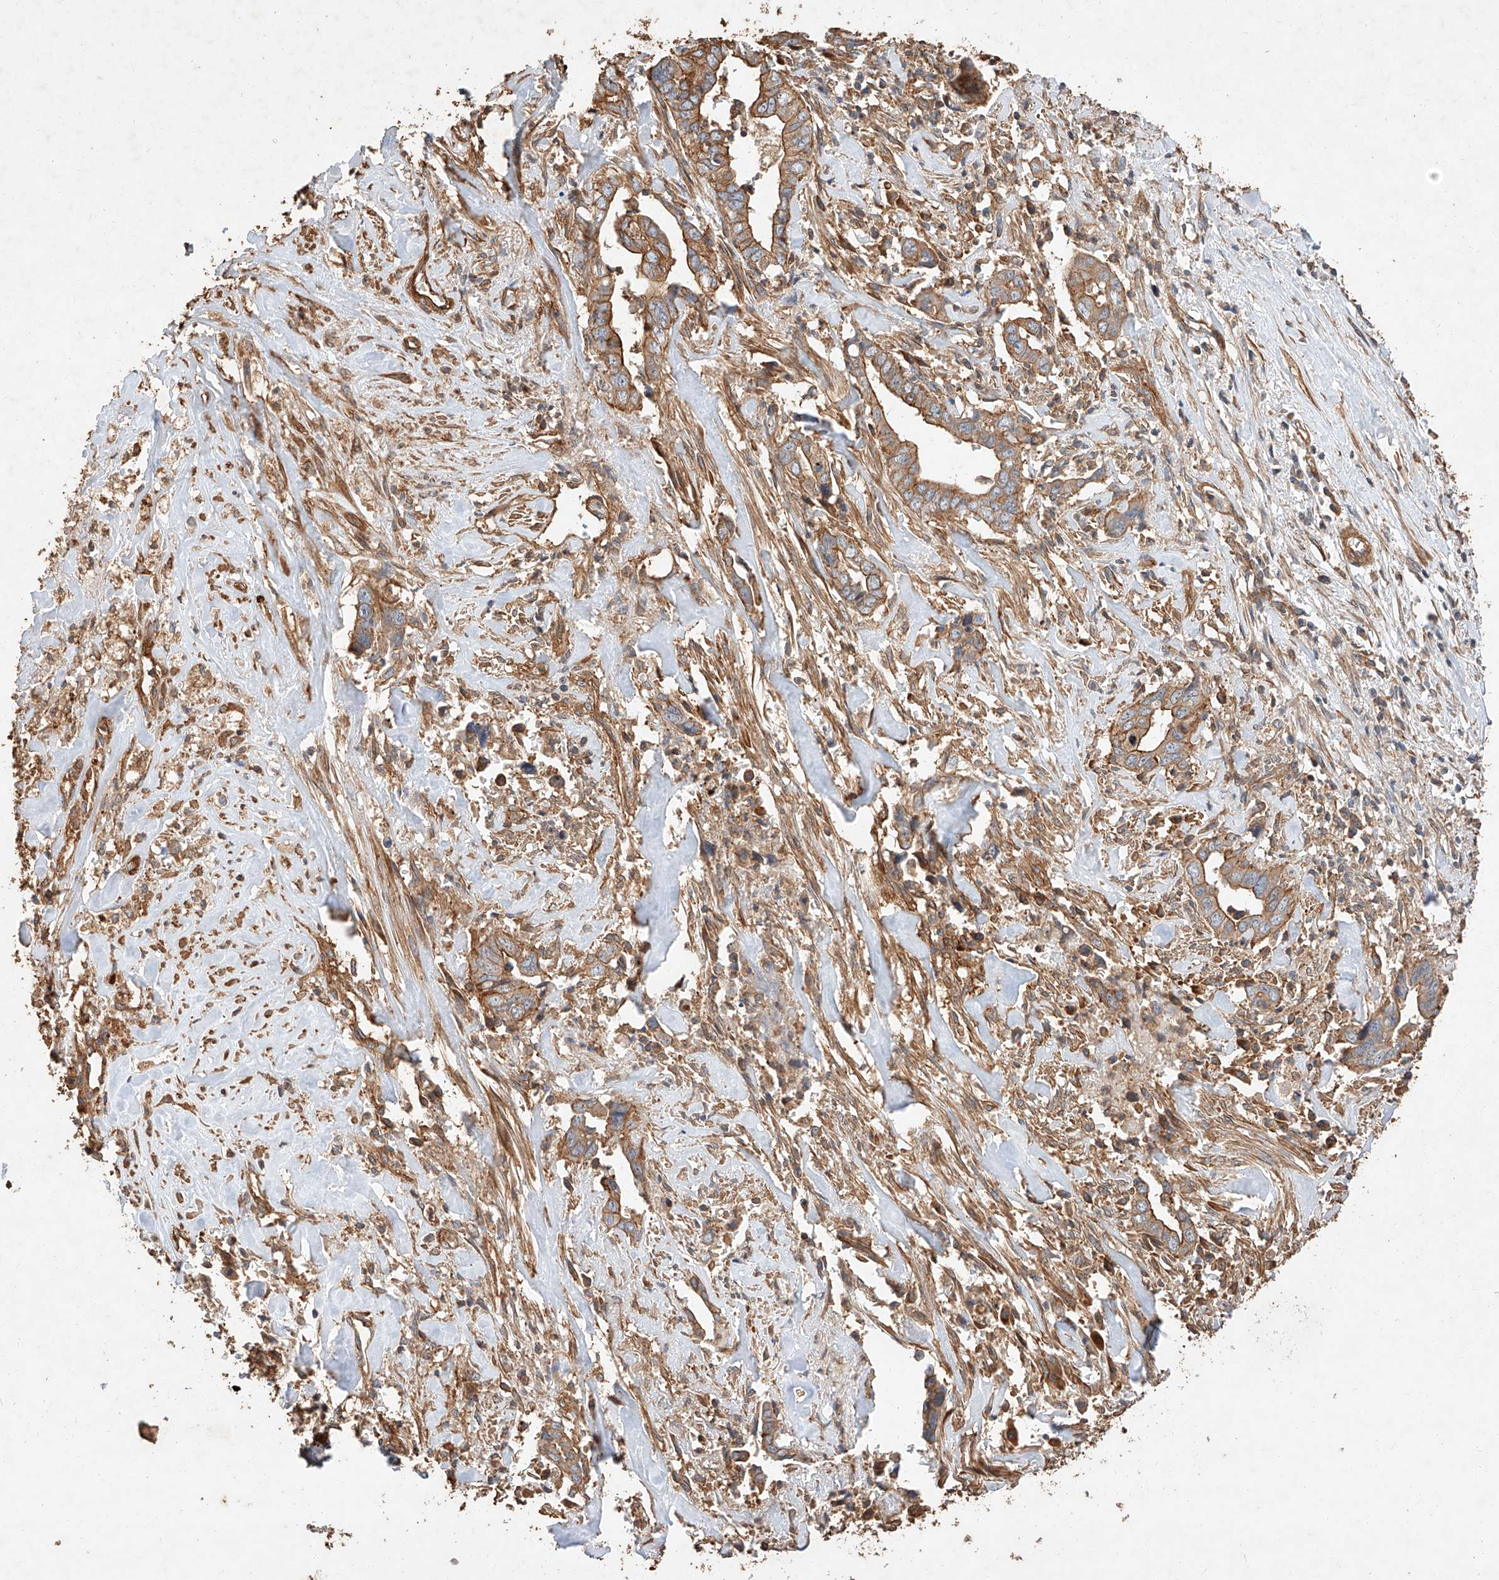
{"staining": {"intensity": "moderate", "quantity": ">75%", "location": "cytoplasmic/membranous"}, "tissue": "liver cancer", "cell_type": "Tumor cells", "image_type": "cancer", "snomed": [{"axis": "morphology", "description": "Cholangiocarcinoma"}, {"axis": "topography", "description": "Liver"}], "caption": "Immunohistochemistry staining of cholangiocarcinoma (liver), which exhibits medium levels of moderate cytoplasmic/membranous expression in about >75% of tumor cells indicating moderate cytoplasmic/membranous protein staining. The staining was performed using DAB (3,3'-diaminobenzidine) (brown) for protein detection and nuclei were counterstained in hematoxylin (blue).", "gene": "GHDC", "patient": {"sex": "female", "age": 79}}